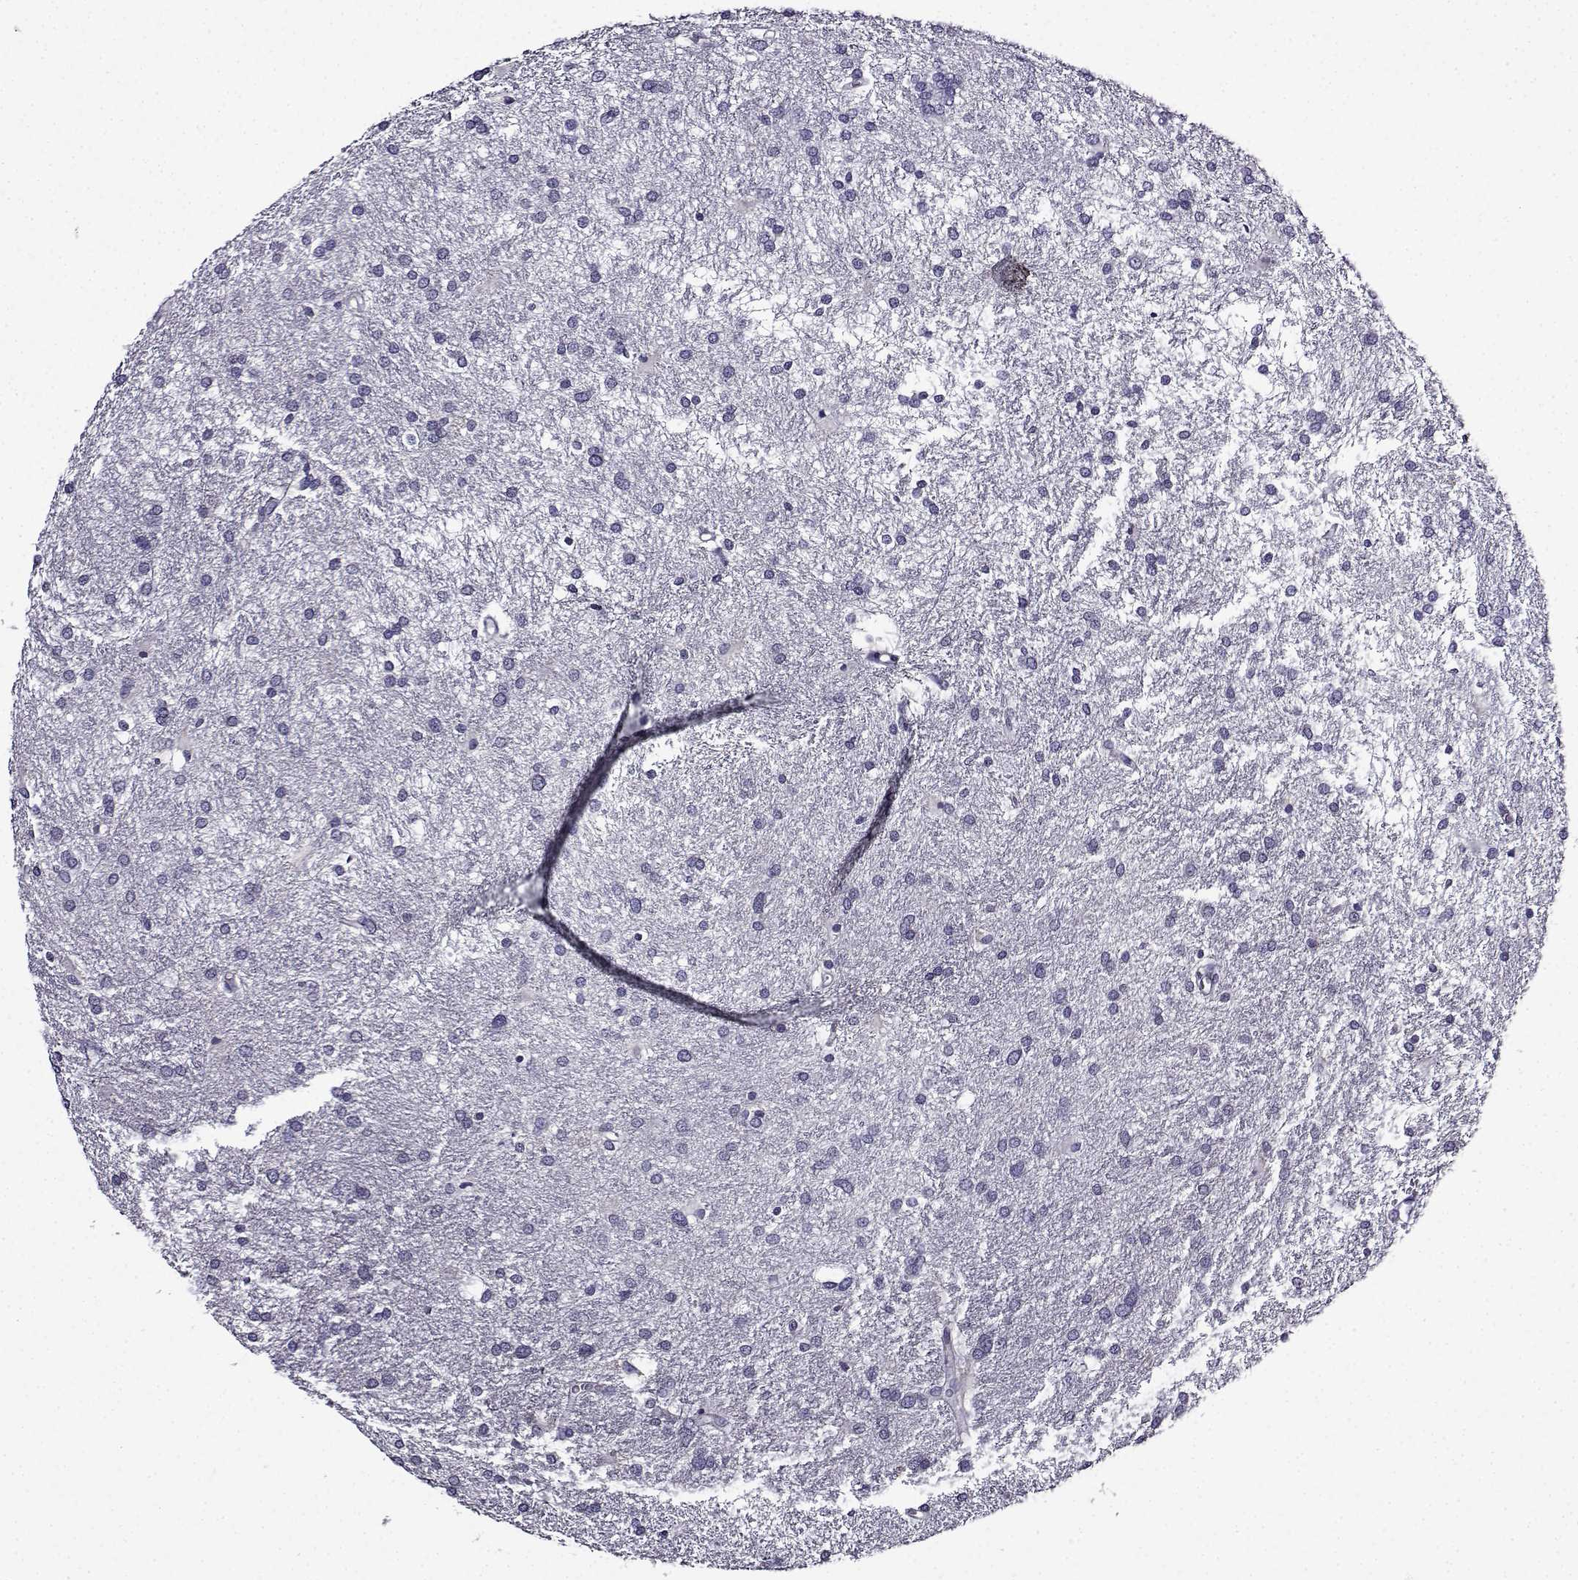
{"staining": {"intensity": "negative", "quantity": "none", "location": "none"}, "tissue": "glioma", "cell_type": "Tumor cells", "image_type": "cancer", "snomed": [{"axis": "morphology", "description": "Glioma, malignant, Low grade"}, {"axis": "topography", "description": "Brain"}], "caption": "Tumor cells show no significant protein expression in malignant low-grade glioma. (Brightfield microscopy of DAB immunohistochemistry at high magnification).", "gene": "TMEM266", "patient": {"sex": "female", "age": 32}}